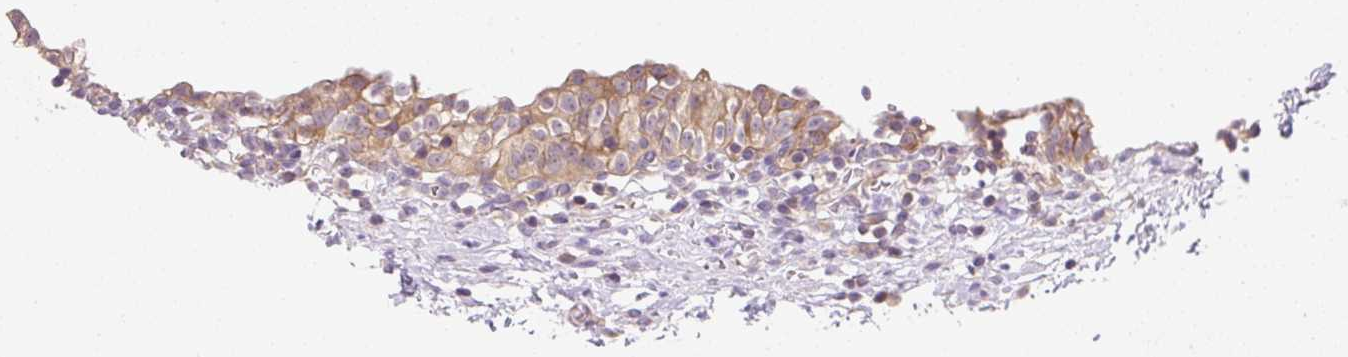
{"staining": {"intensity": "moderate", "quantity": ">75%", "location": "cytoplasmic/membranous"}, "tissue": "urinary bladder", "cell_type": "Urothelial cells", "image_type": "normal", "snomed": [{"axis": "morphology", "description": "Normal tissue, NOS"}, {"axis": "topography", "description": "Urinary bladder"}, {"axis": "topography", "description": "Peripheral nerve tissue"}], "caption": "Urinary bladder stained with DAB immunohistochemistry (IHC) exhibits medium levels of moderate cytoplasmic/membranous staining in about >75% of urothelial cells. (Brightfield microscopy of DAB IHC at high magnification).", "gene": "RPL18A", "patient": {"sex": "male", "age": 55}}